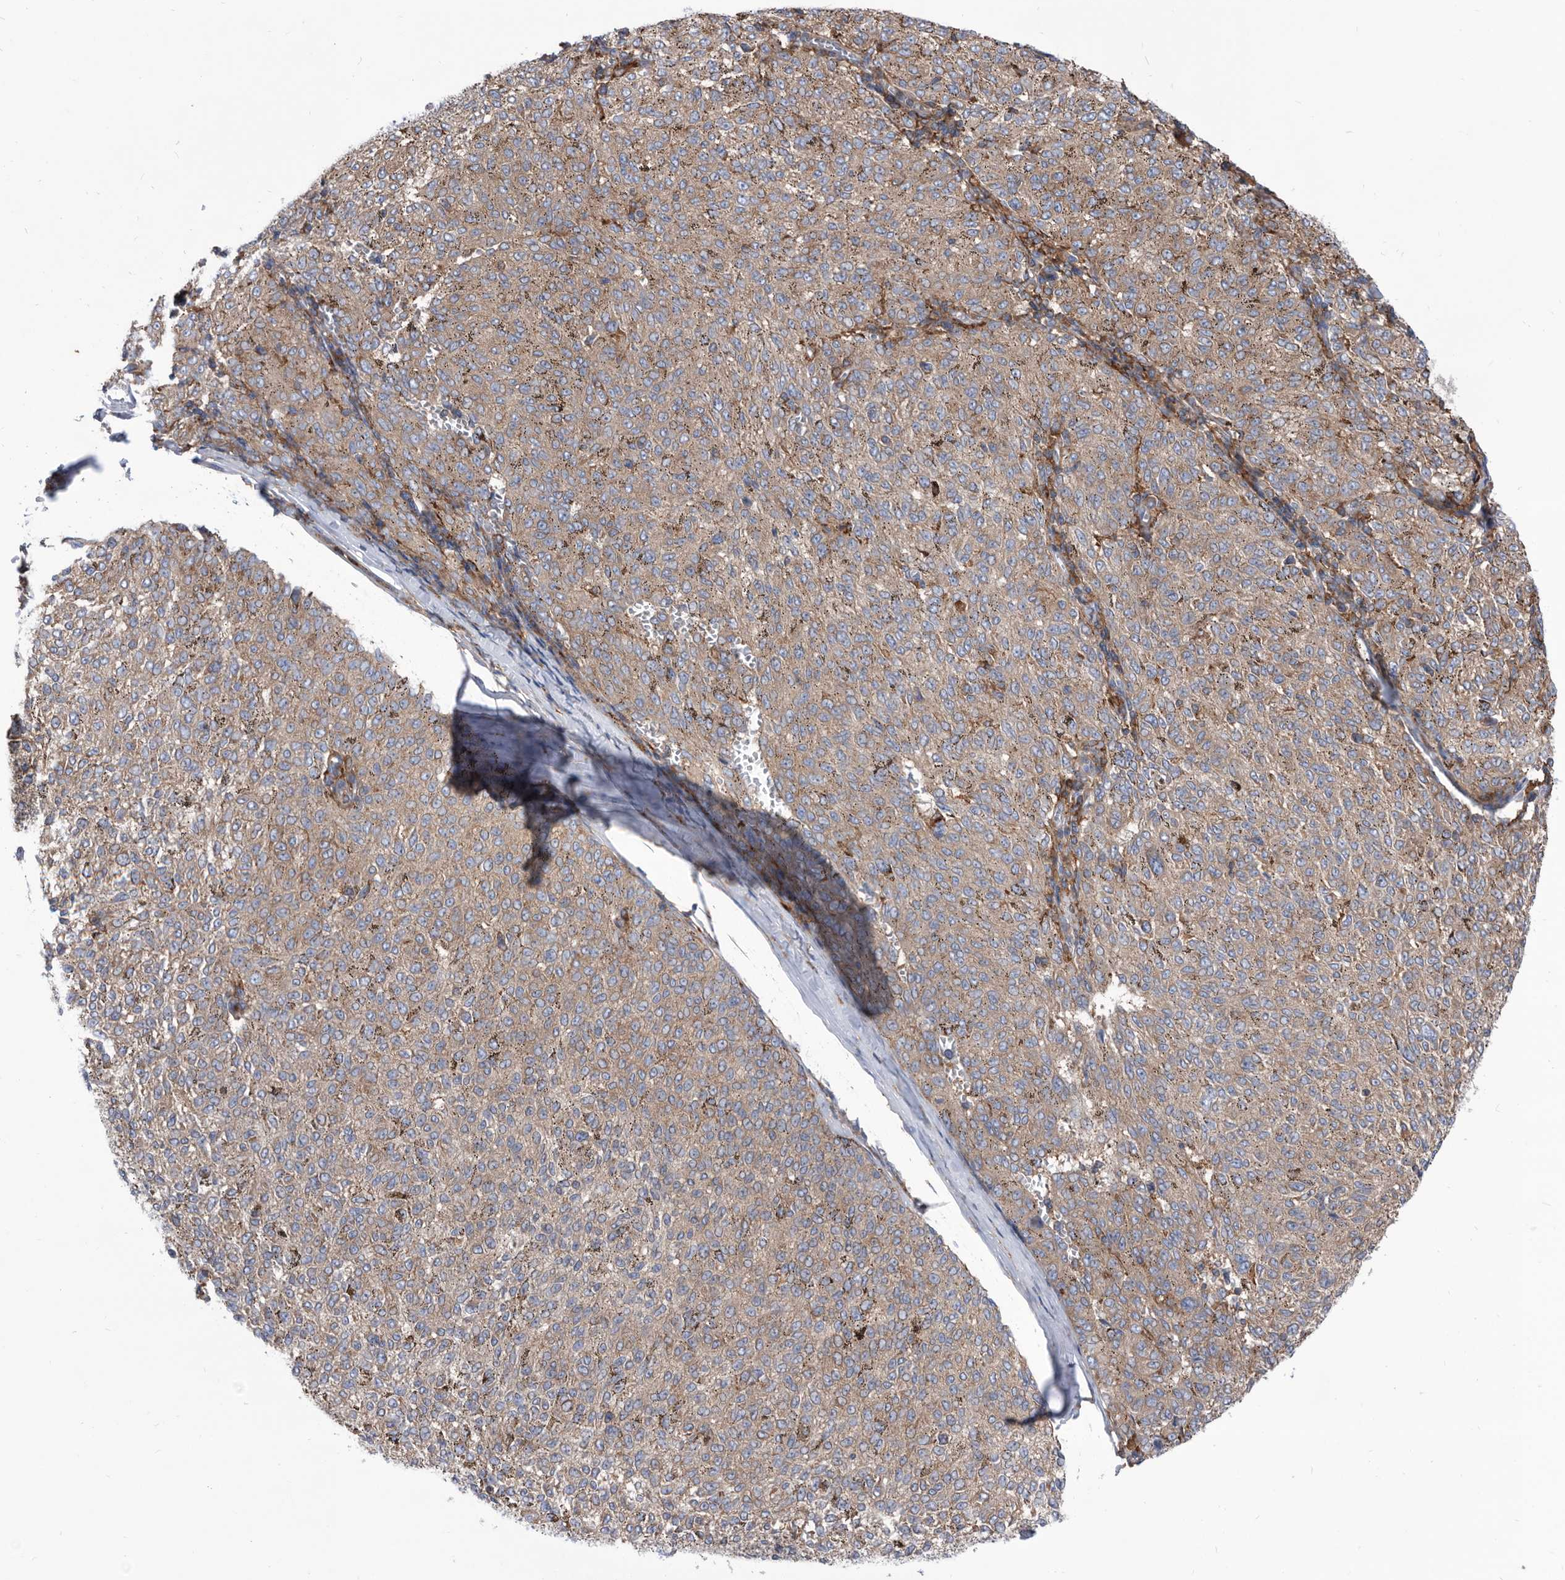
{"staining": {"intensity": "weak", "quantity": ">75%", "location": "cytoplasmic/membranous"}, "tissue": "melanoma", "cell_type": "Tumor cells", "image_type": "cancer", "snomed": [{"axis": "morphology", "description": "Malignant melanoma, NOS"}, {"axis": "topography", "description": "Skin"}], "caption": "Human malignant melanoma stained with a protein marker exhibits weak staining in tumor cells.", "gene": "SMG7", "patient": {"sex": "female", "age": 72}}